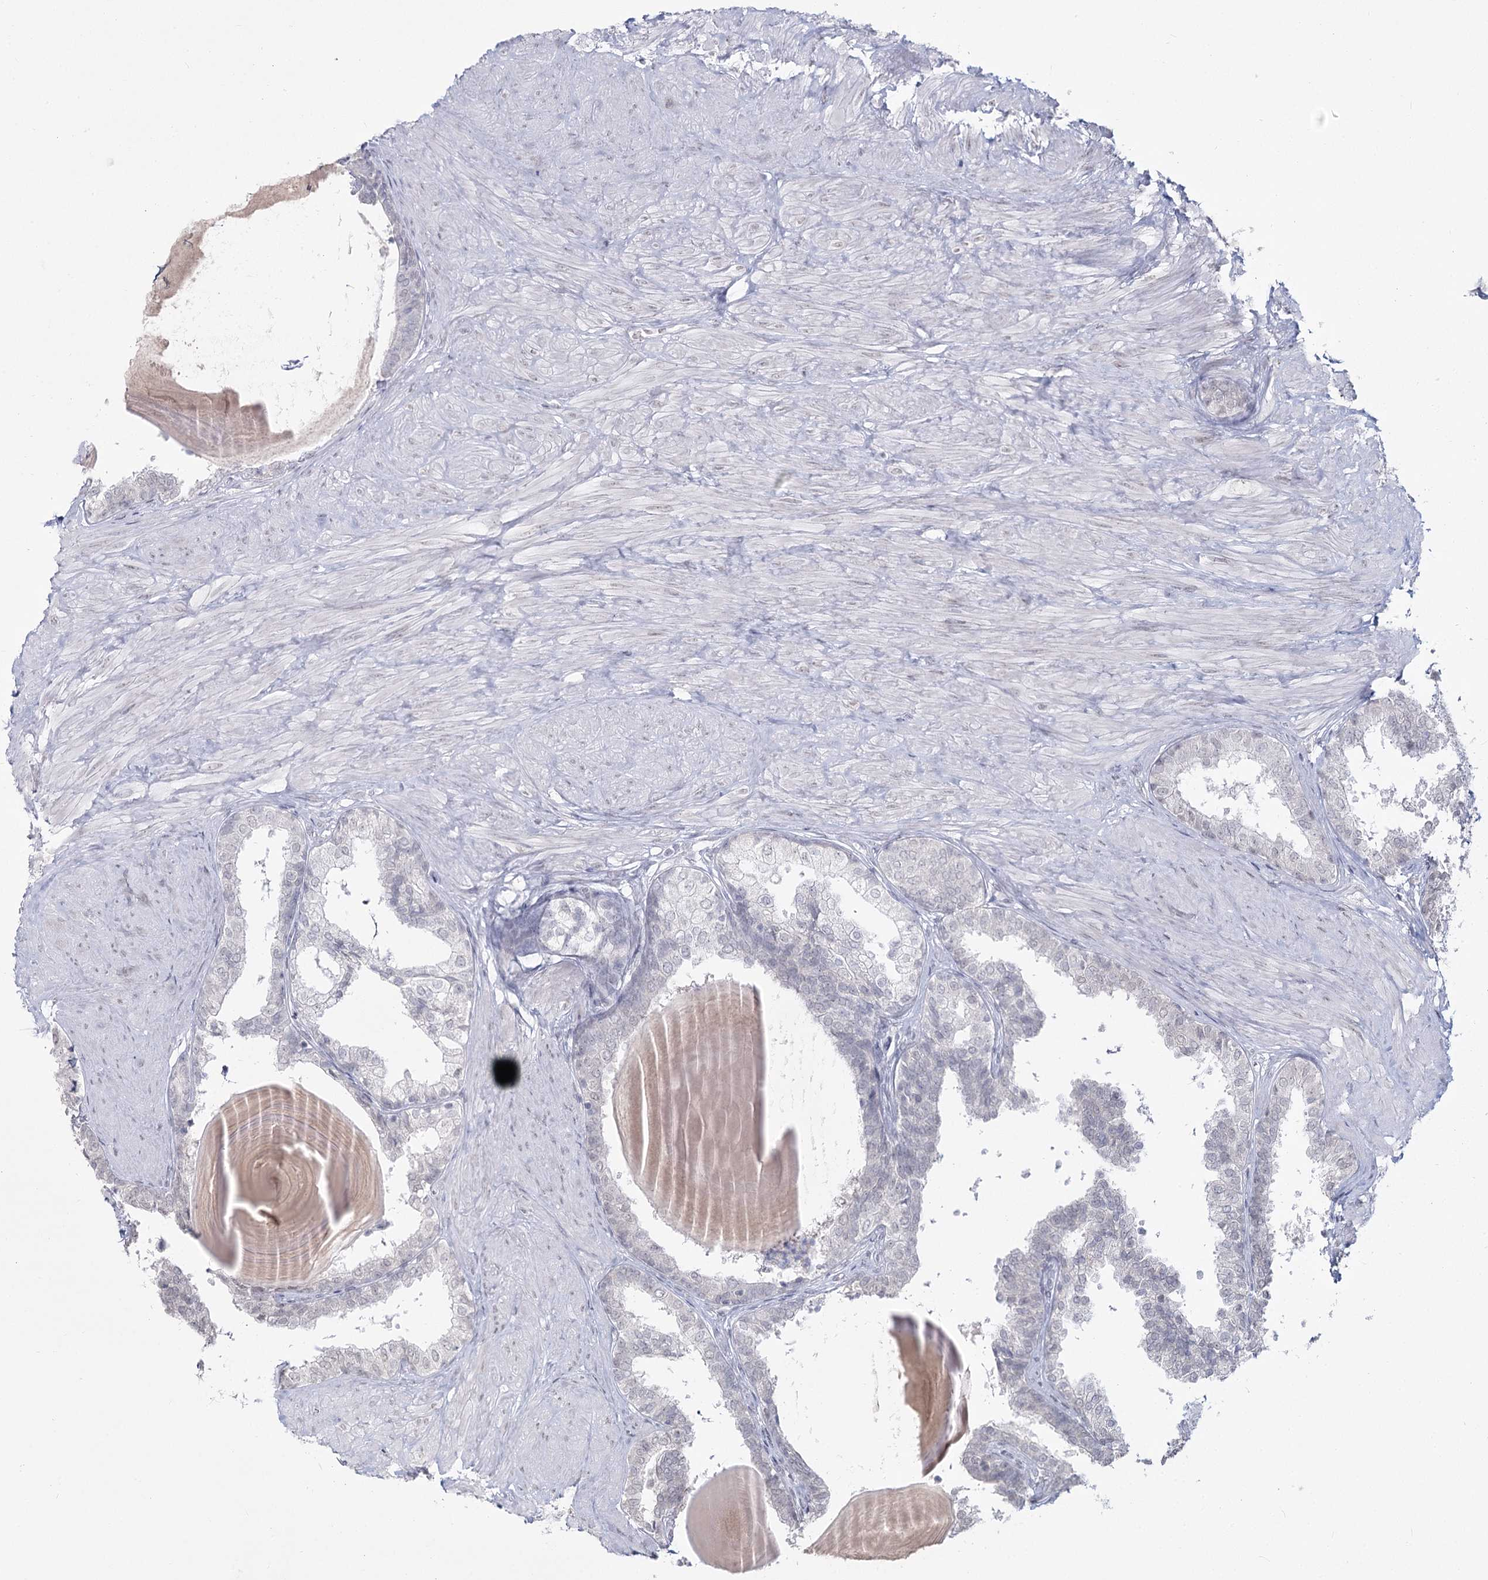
{"staining": {"intensity": "negative", "quantity": "none", "location": "none"}, "tissue": "prostate", "cell_type": "Glandular cells", "image_type": "normal", "snomed": [{"axis": "morphology", "description": "Normal tissue, NOS"}, {"axis": "topography", "description": "Prostate"}], "caption": "Glandular cells show no significant protein positivity in normal prostate. (Brightfield microscopy of DAB immunohistochemistry (IHC) at high magnification).", "gene": "LY6G5C", "patient": {"sex": "male", "age": 48}}